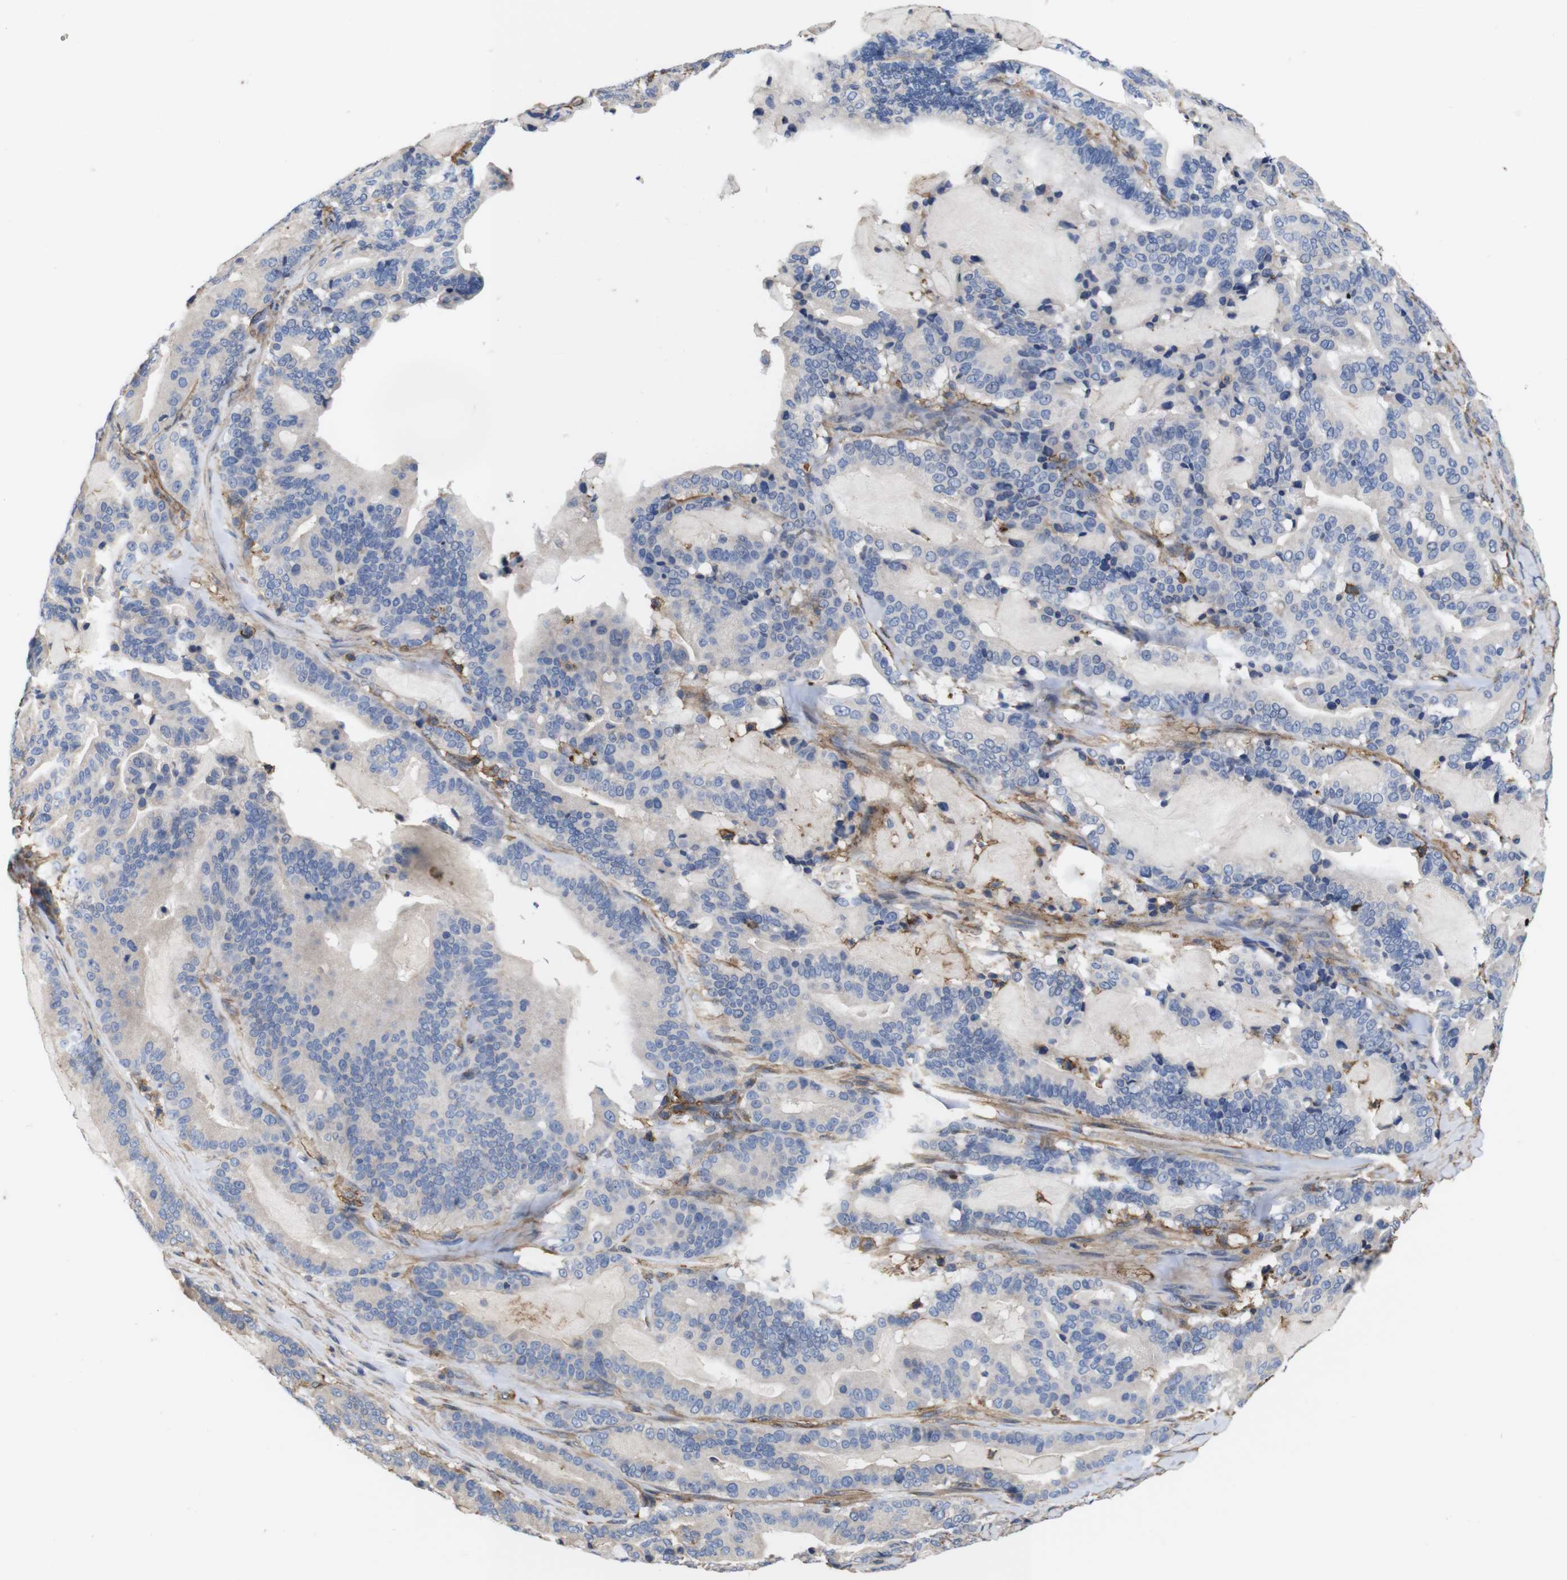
{"staining": {"intensity": "negative", "quantity": "none", "location": "none"}, "tissue": "pancreatic cancer", "cell_type": "Tumor cells", "image_type": "cancer", "snomed": [{"axis": "morphology", "description": "Adenocarcinoma, NOS"}, {"axis": "topography", "description": "Pancreas"}], "caption": "An immunohistochemistry (IHC) histopathology image of pancreatic adenocarcinoma is shown. There is no staining in tumor cells of pancreatic adenocarcinoma.", "gene": "PI4KA", "patient": {"sex": "male", "age": 63}}